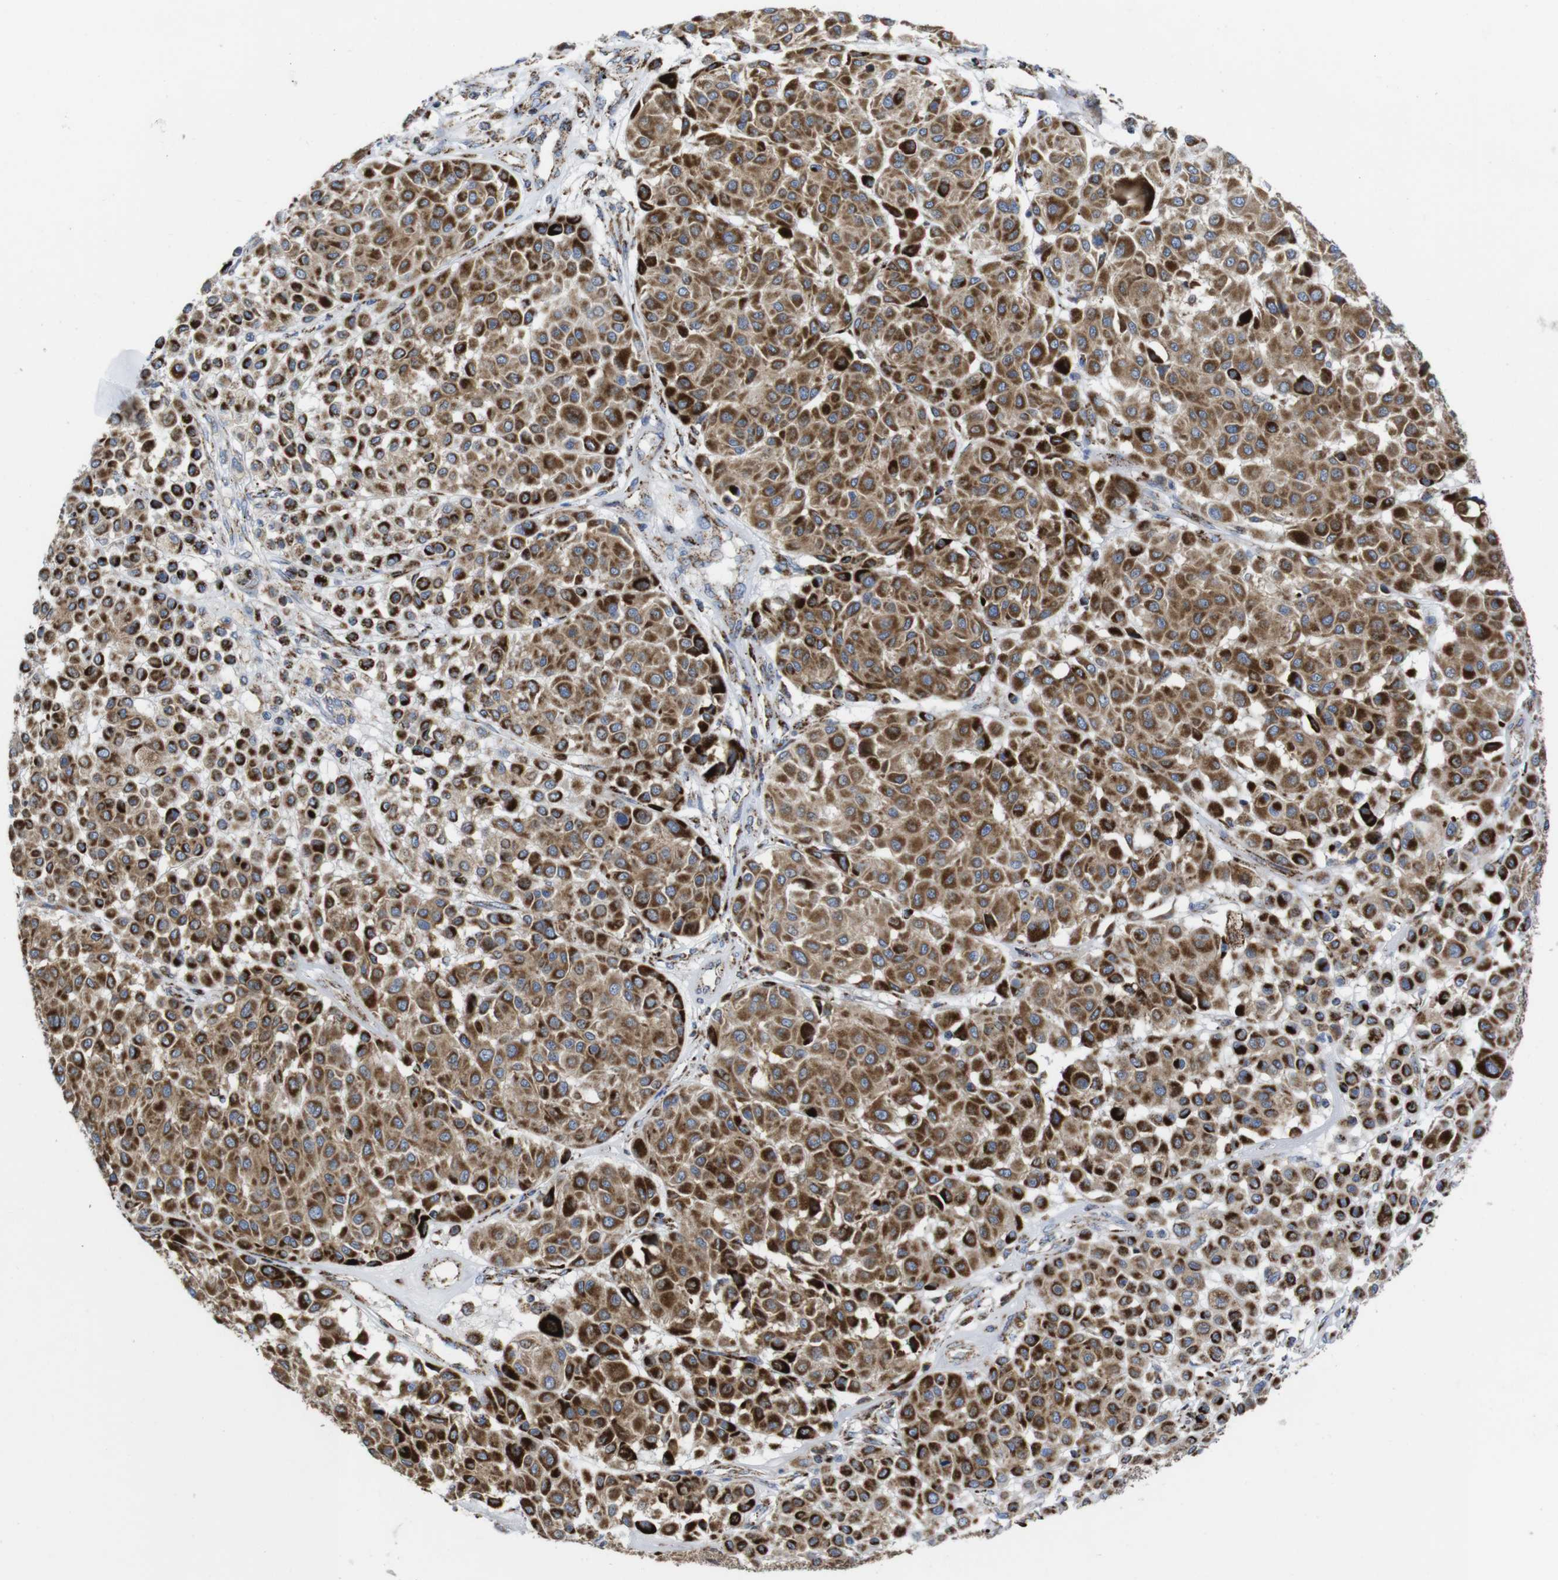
{"staining": {"intensity": "strong", "quantity": ">75%", "location": "cytoplasmic/membranous"}, "tissue": "melanoma", "cell_type": "Tumor cells", "image_type": "cancer", "snomed": [{"axis": "morphology", "description": "Malignant melanoma, Metastatic site"}, {"axis": "topography", "description": "Soft tissue"}], "caption": "Tumor cells display strong cytoplasmic/membranous positivity in about >75% of cells in melanoma.", "gene": "TMEM192", "patient": {"sex": "male", "age": 41}}